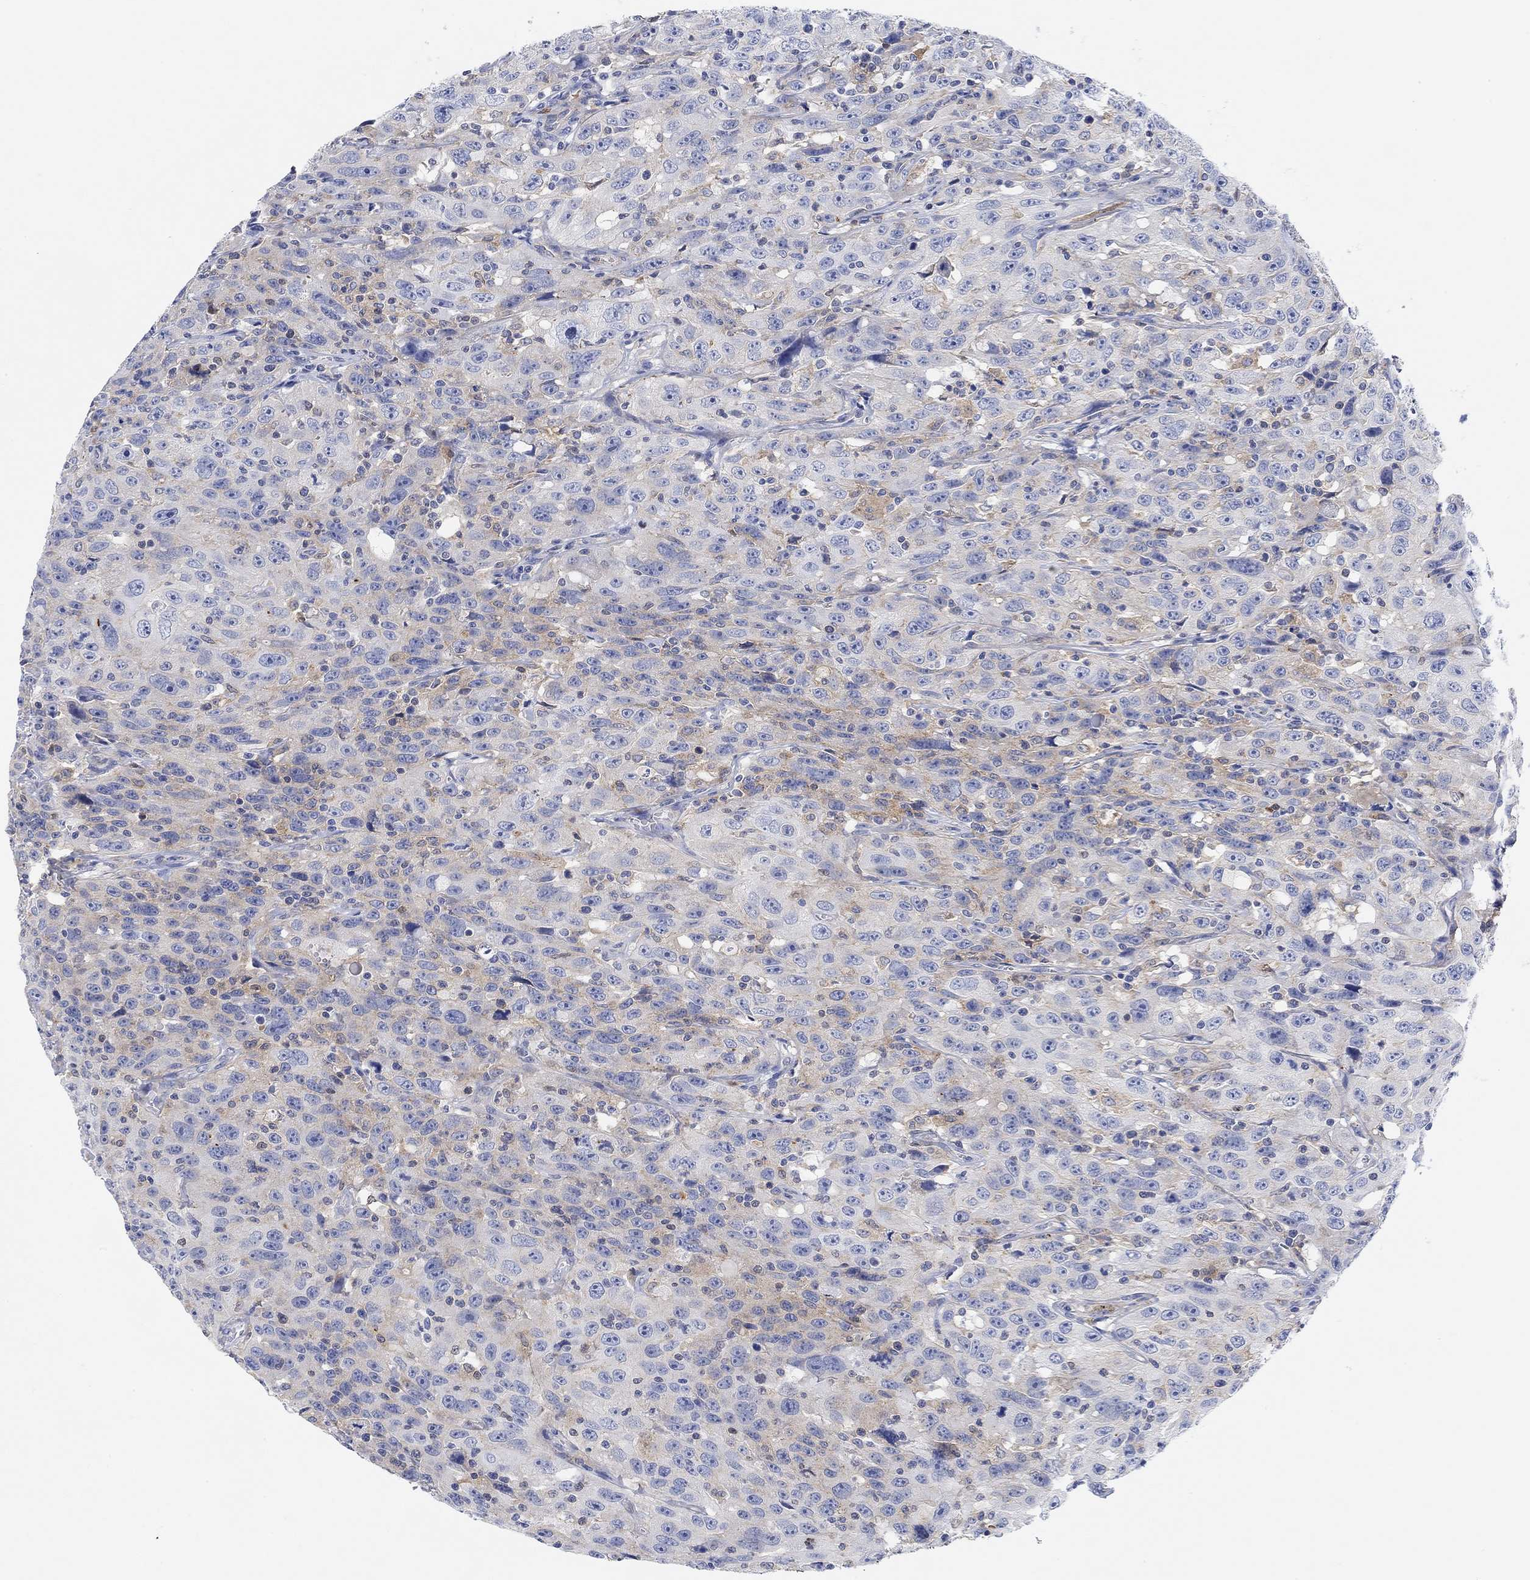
{"staining": {"intensity": "weak", "quantity": "<25%", "location": "cytoplasmic/membranous"}, "tissue": "urothelial cancer", "cell_type": "Tumor cells", "image_type": "cancer", "snomed": [{"axis": "morphology", "description": "Urothelial carcinoma, NOS"}, {"axis": "morphology", "description": "Urothelial carcinoma, High grade"}, {"axis": "topography", "description": "Urinary bladder"}], "caption": "IHC image of neoplastic tissue: urothelial cancer stained with DAB demonstrates no significant protein staining in tumor cells. (DAB (3,3'-diaminobenzidine) immunohistochemistry with hematoxylin counter stain).", "gene": "RGS1", "patient": {"sex": "female", "age": 73}}